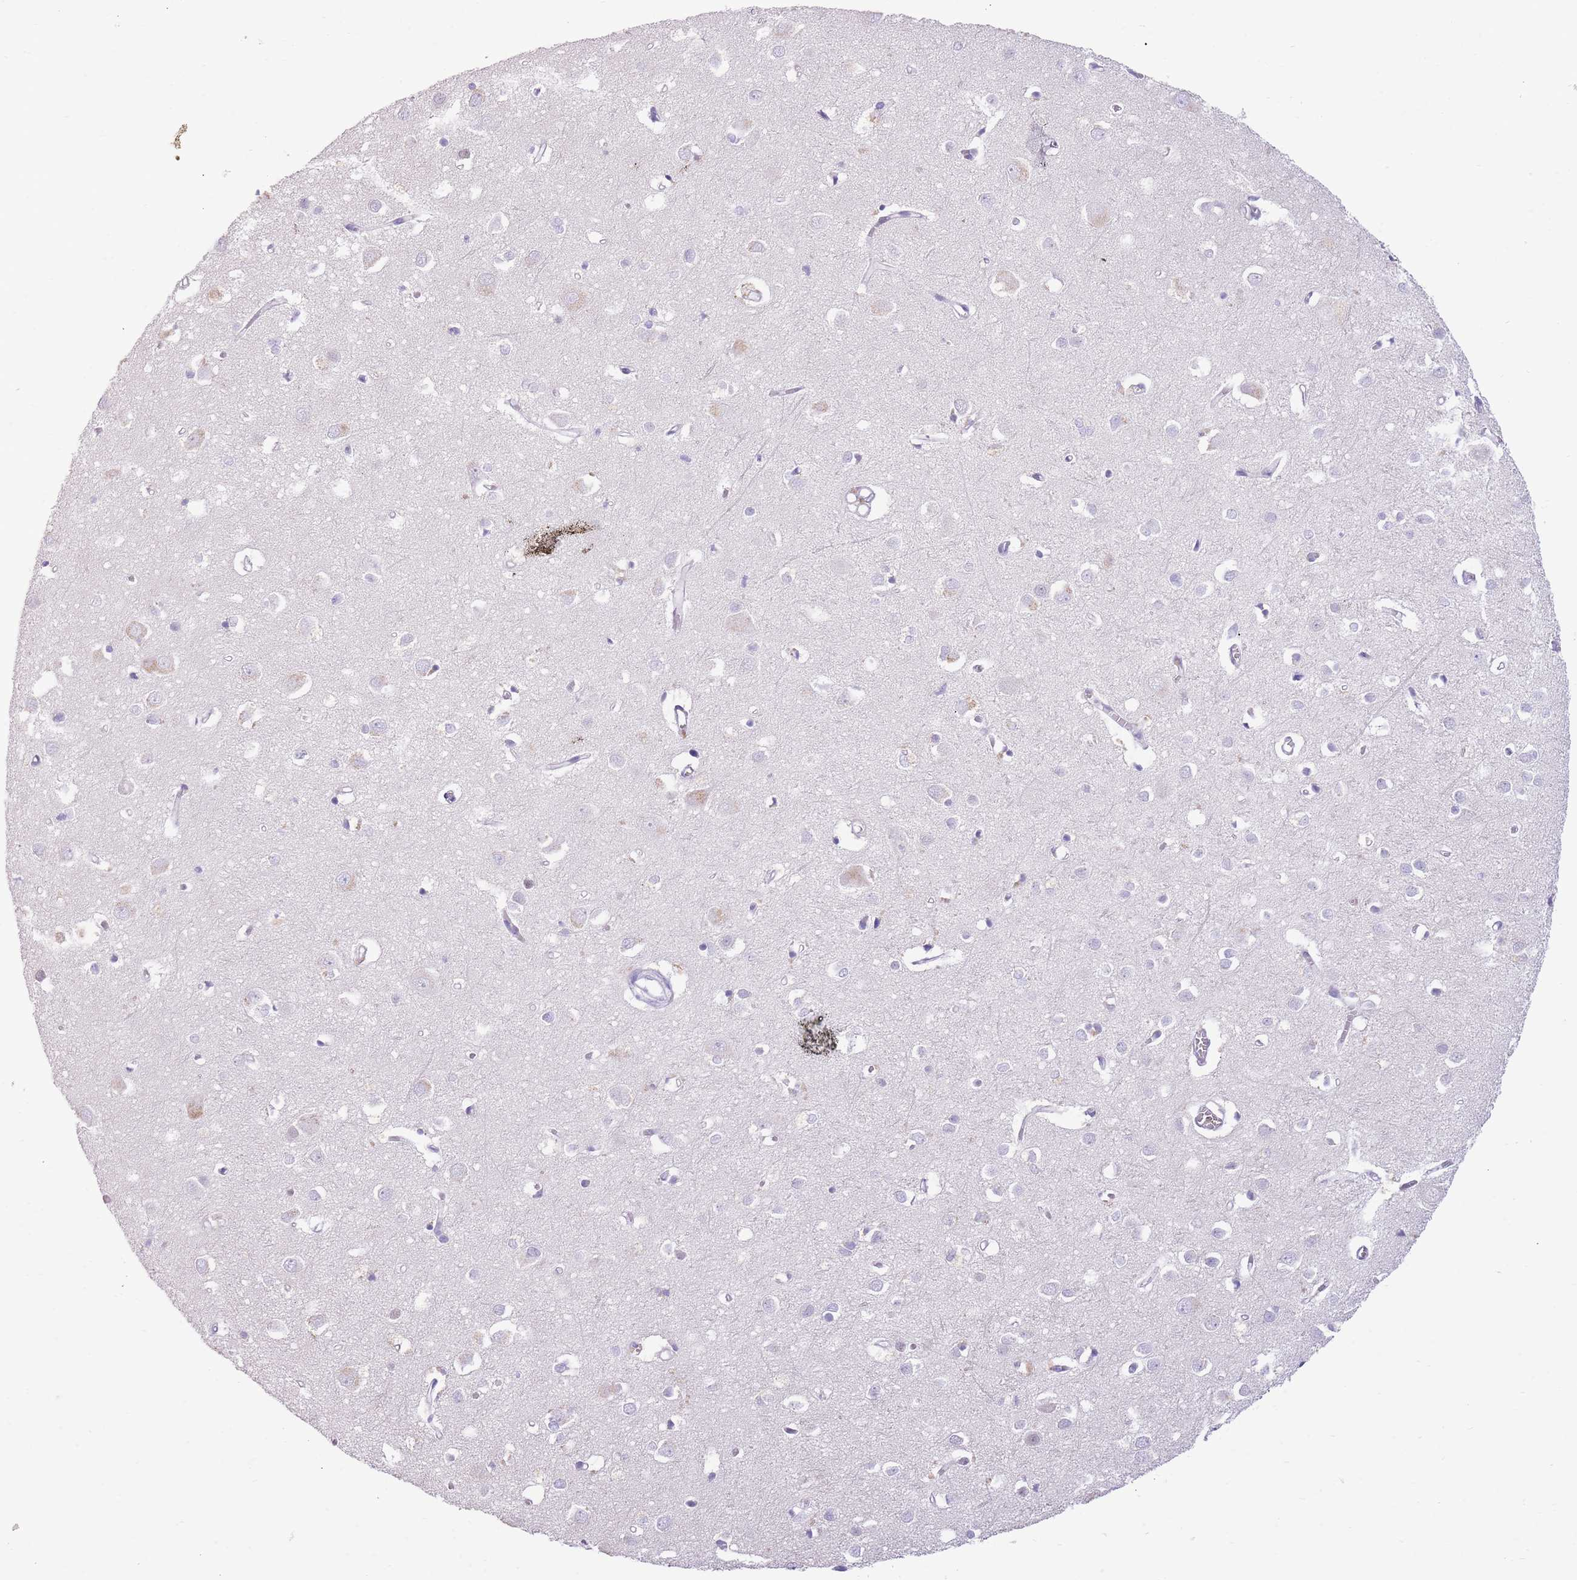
{"staining": {"intensity": "negative", "quantity": "none", "location": "none"}, "tissue": "cerebral cortex", "cell_type": "Endothelial cells", "image_type": "normal", "snomed": [{"axis": "morphology", "description": "Normal tissue, NOS"}, {"axis": "topography", "description": "Cerebral cortex"}], "caption": "A photomicrograph of cerebral cortex stained for a protein exhibits no brown staining in endothelial cells. (Stains: DAB immunohistochemistry with hematoxylin counter stain, Microscopy: brightfield microscopy at high magnification).", "gene": "TOX2", "patient": {"sex": "female", "age": 64}}